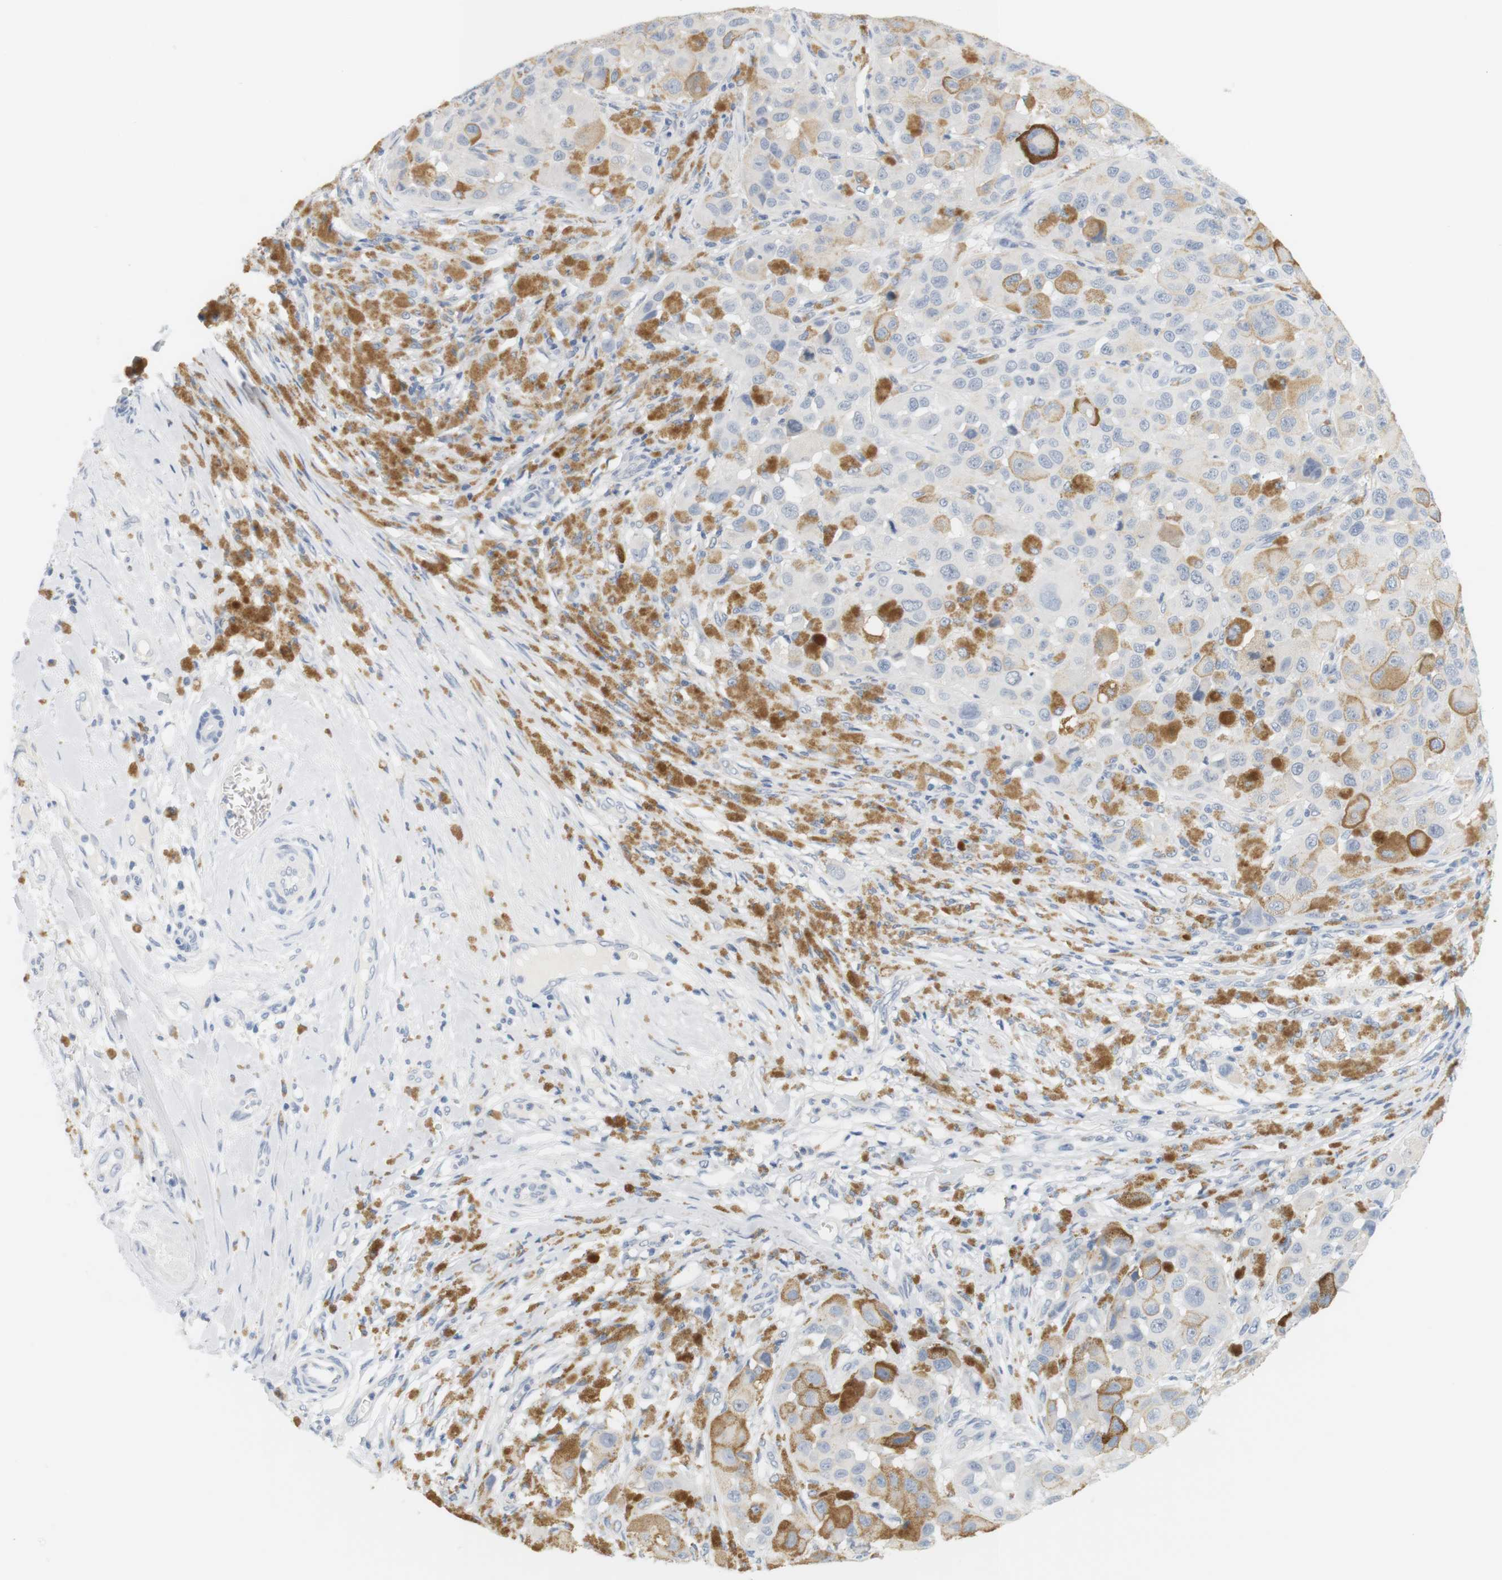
{"staining": {"intensity": "moderate", "quantity": "<25%", "location": "cytoplasmic/membranous"}, "tissue": "melanoma", "cell_type": "Tumor cells", "image_type": "cancer", "snomed": [{"axis": "morphology", "description": "Malignant melanoma, NOS"}, {"axis": "topography", "description": "Skin"}], "caption": "Malignant melanoma tissue displays moderate cytoplasmic/membranous positivity in approximately <25% of tumor cells, visualized by immunohistochemistry.", "gene": "OPRM1", "patient": {"sex": "male", "age": 96}}